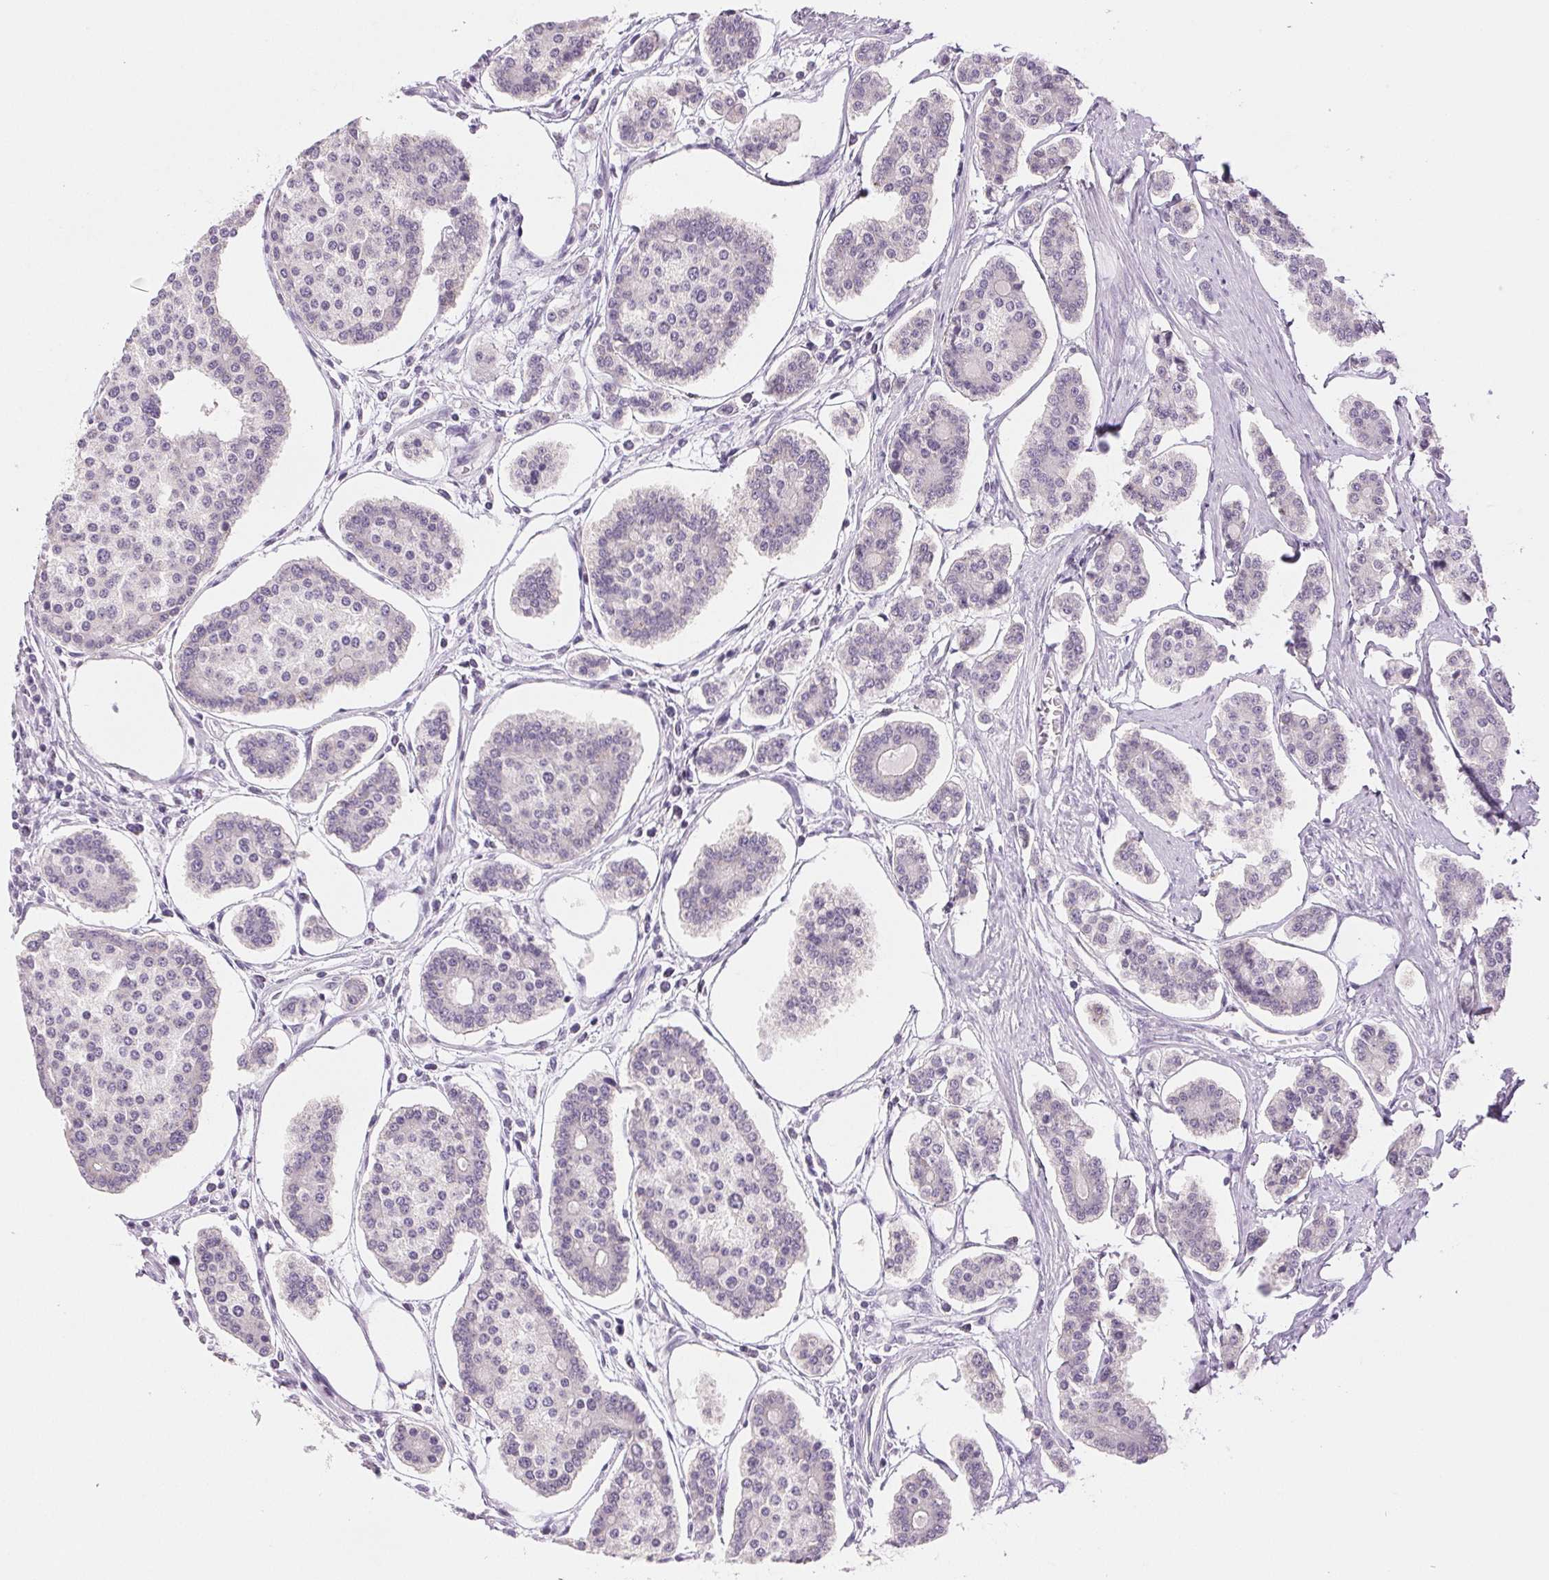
{"staining": {"intensity": "negative", "quantity": "none", "location": "none"}, "tissue": "carcinoid", "cell_type": "Tumor cells", "image_type": "cancer", "snomed": [{"axis": "morphology", "description": "Carcinoid, malignant, NOS"}, {"axis": "topography", "description": "Small intestine"}], "caption": "Immunohistochemical staining of malignant carcinoid demonstrates no significant expression in tumor cells.", "gene": "DNAJC6", "patient": {"sex": "female", "age": 65}}